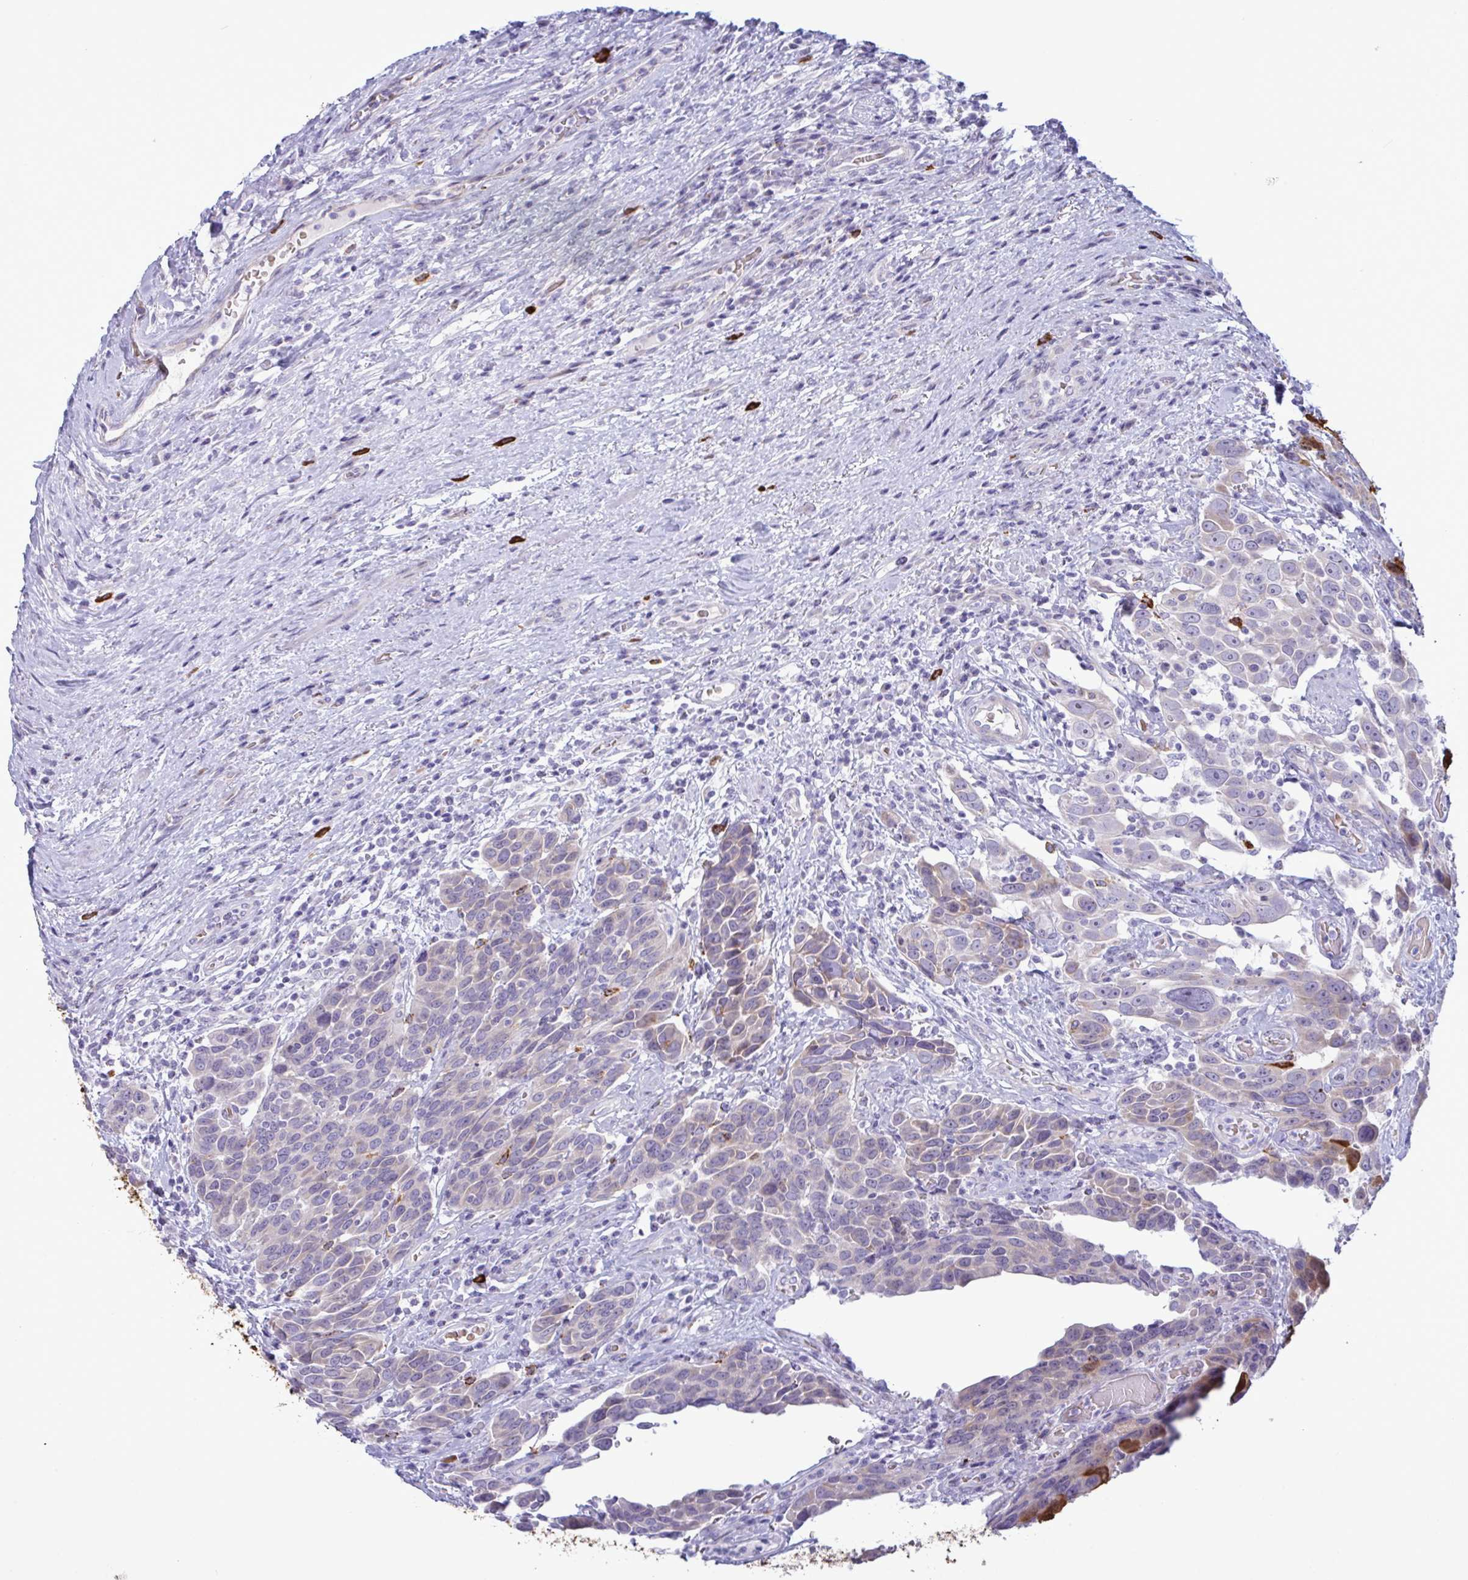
{"staining": {"intensity": "moderate", "quantity": "<25%", "location": "cytoplasmic/membranous,nuclear"}, "tissue": "urothelial cancer", "cell_type": "Tumor cells", "image_type": "cancer", "snomed": [{"axis": "morphology", "description": "Urothelial carcinoma, High grade"}, {"axis": "topography", "description": "Urinary bladder"}], "caption": "An image of human urothelial cancer stained for a protein reveals moderate cytoplasmic/membranous and nuclear brown staining in tumor cells. (DAB = brown stain, brightfield microscopy at high magnification).", "gene": "ZNF684", "patient": {"sex": "female", "age": 70}}